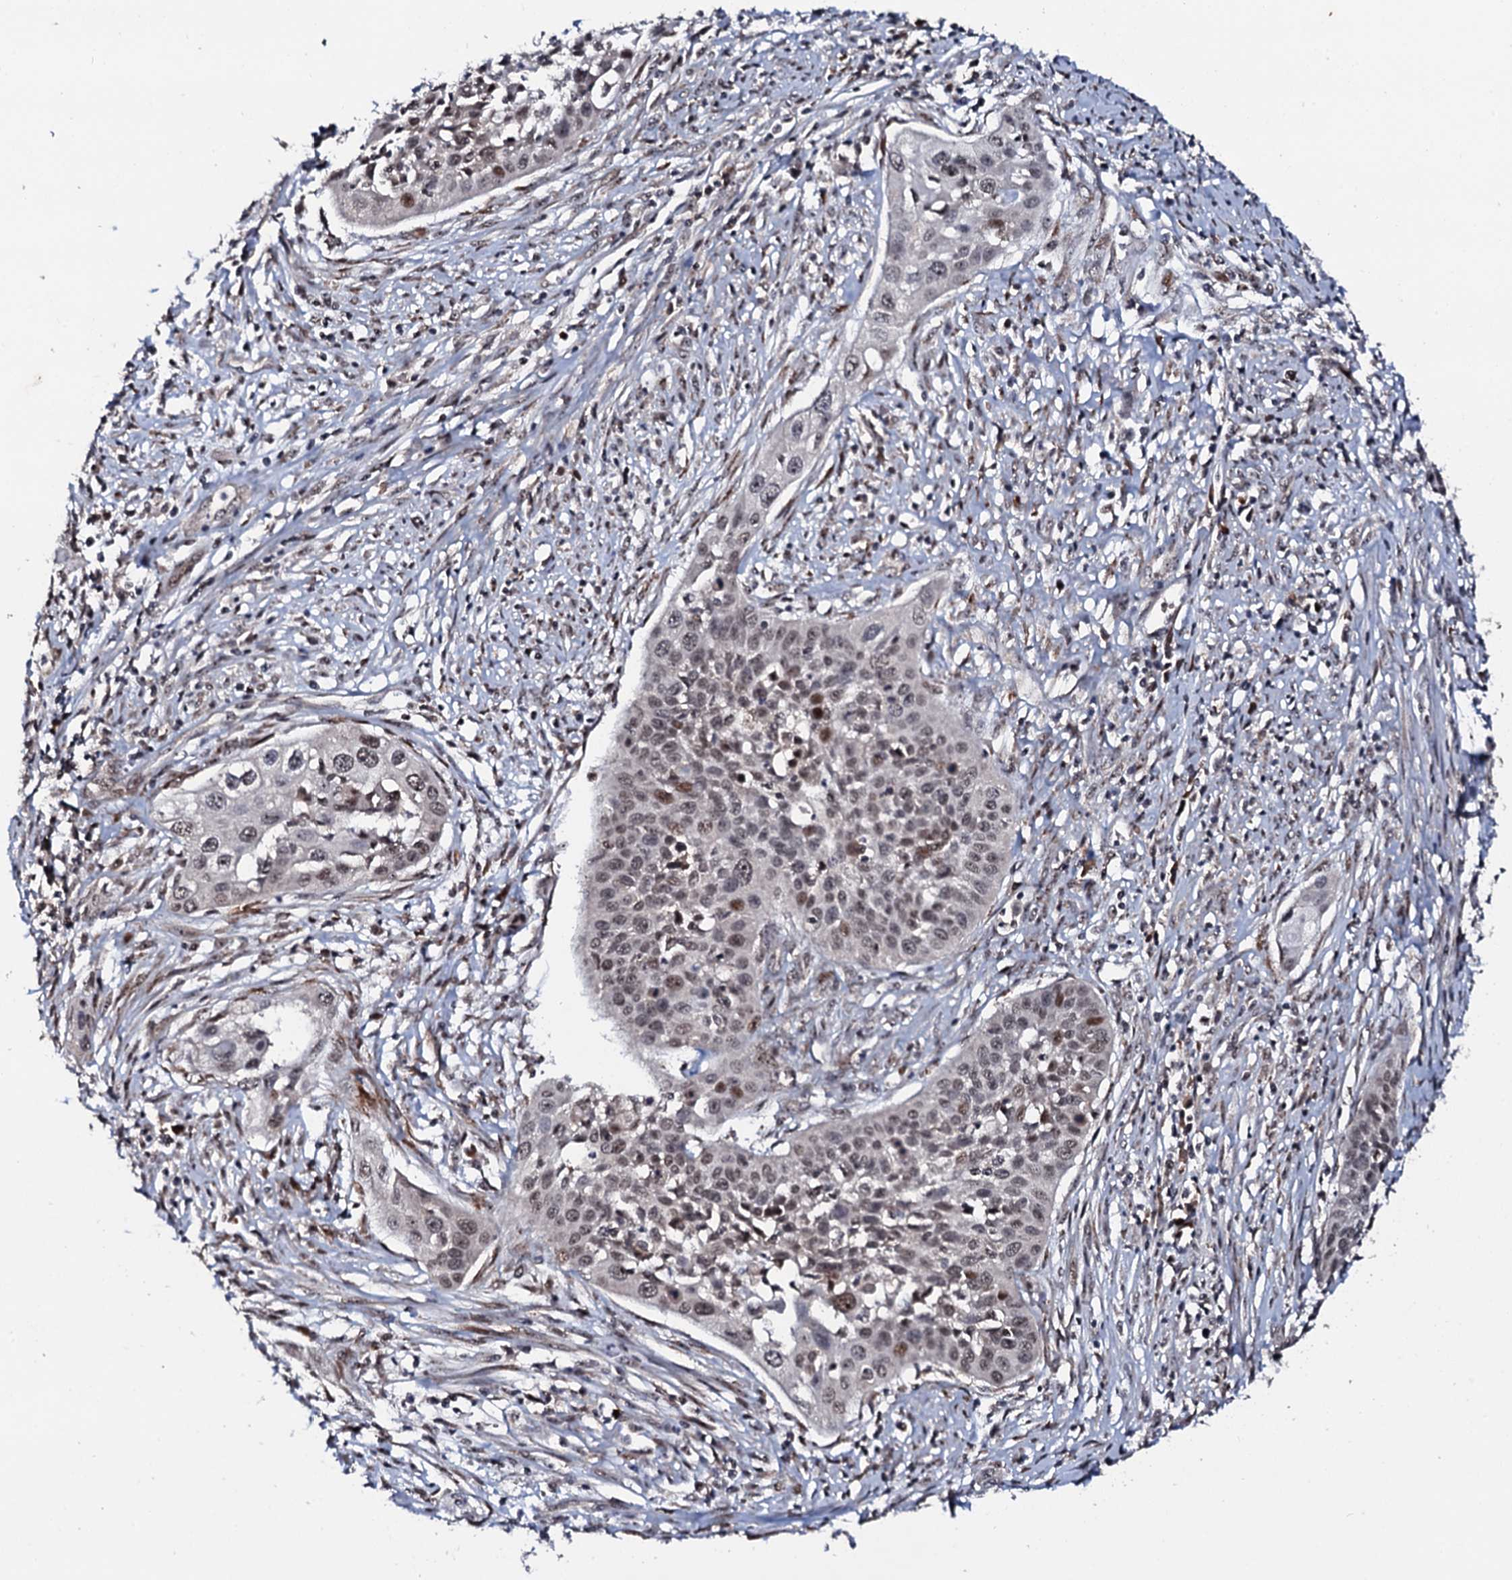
{"staining": {"intensity": "moderate", "quantity": "<25%", "location": "nuclear"}, "tissue": "cervical cancer", "cell_type": "Tumor cells", "image_type": "cancer", "snomed": [{"axis": "morphology", "description": "Squamous cell carcinoma, NOS"}, {"axis": "topography", "description": "Cervix"}], "caption": "DAB (3,3'-diaminobenzidine) immunohistochemical staining of human cervical cancer (squamous cell carcinoma) displays moderate nuclear protein expression in about <25% of tumor cells.", "gene": "FAM111A", "patient": {"sex": "female", "age": 34}}